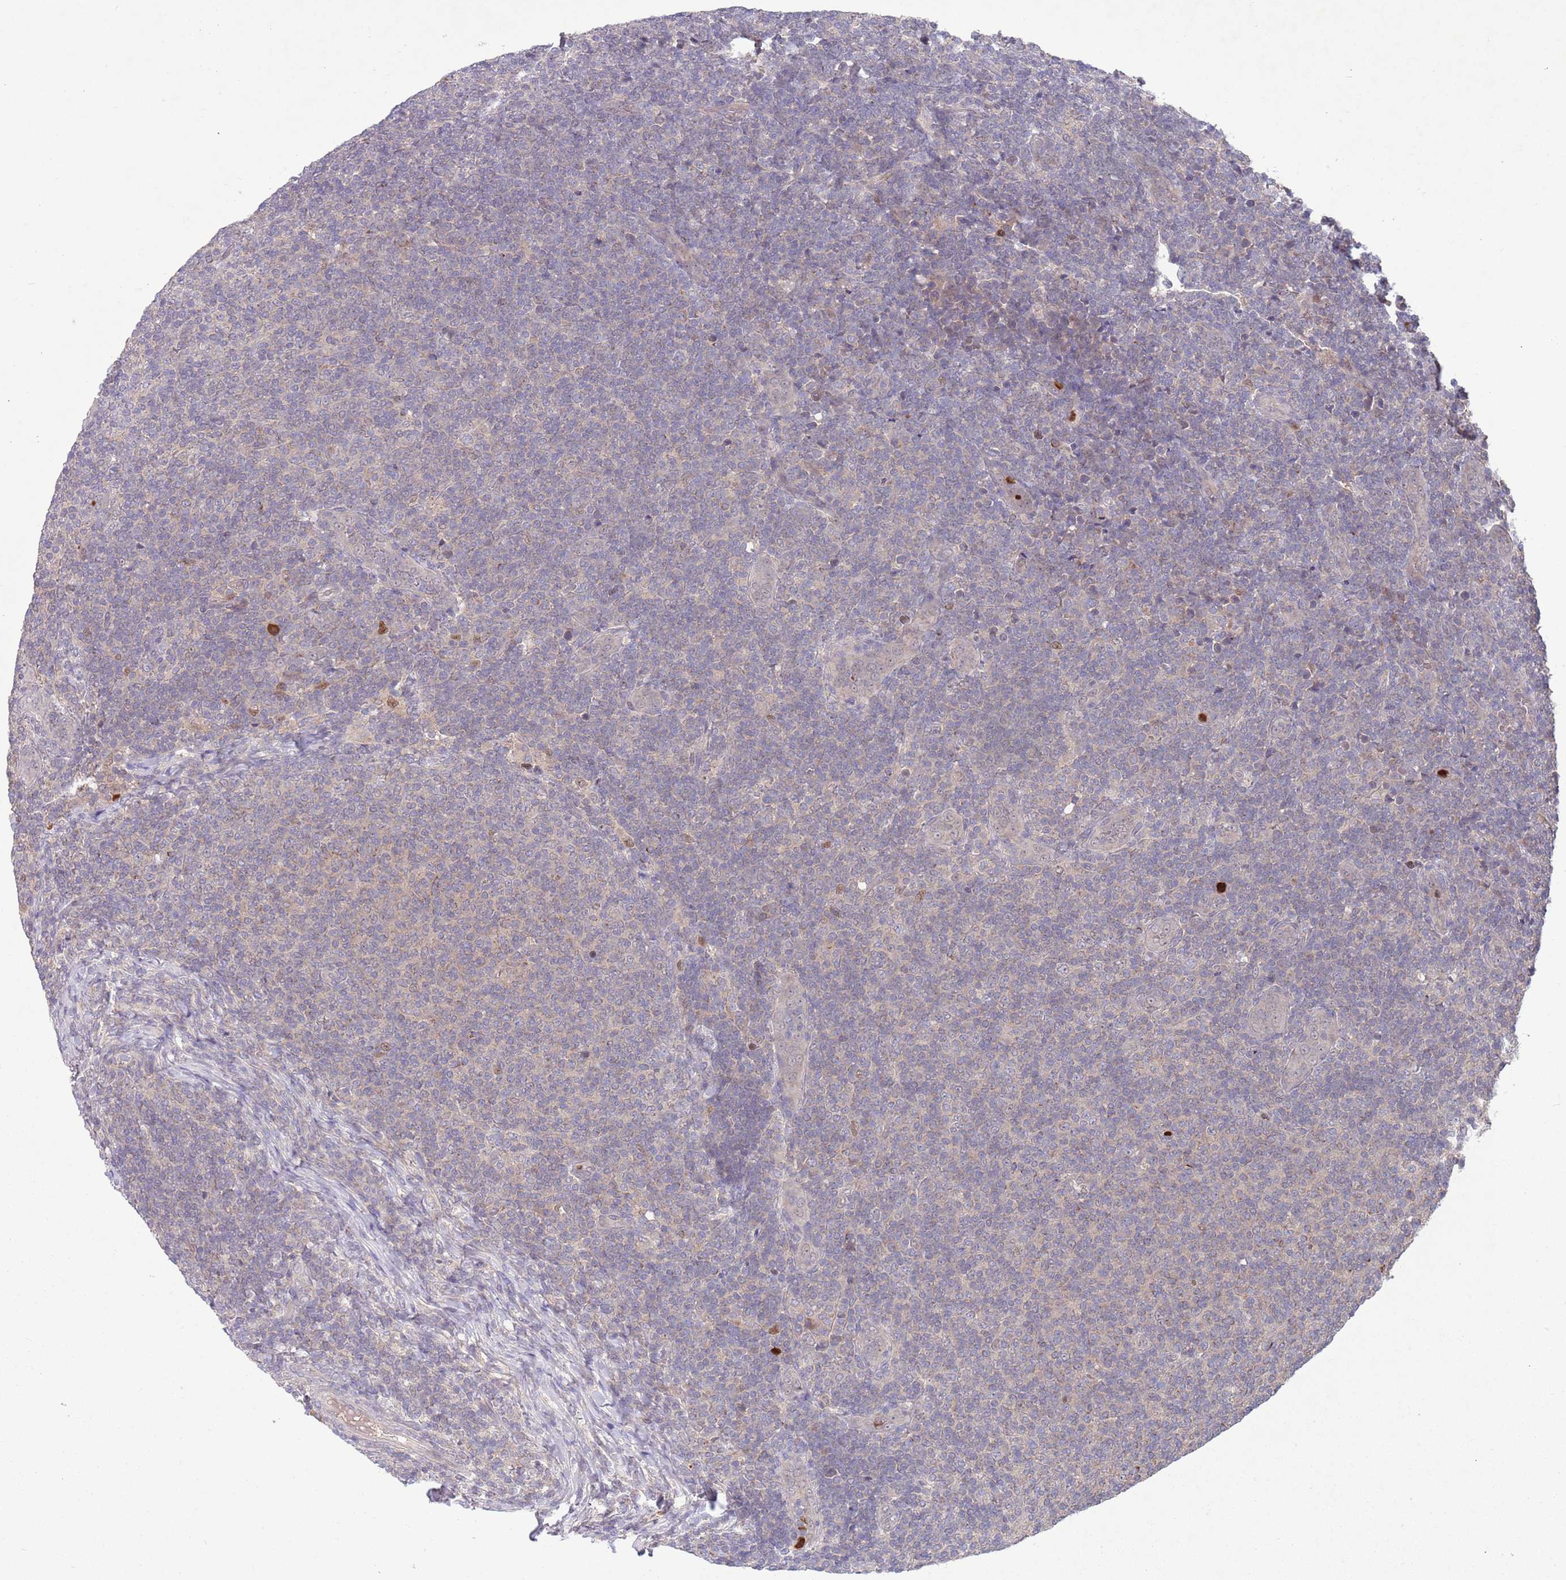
{"staining": {"intensity": "negative", "quantity": "none", "location": "none"}, "tissue": "lymphoma", "cell_type": "Tumor cells", "image_type": "cancer", "snomed": [{"axis": "morphology", "description": "Malignant lymphoma, non-Hodgkin's type, Low grade"}, {"axis": "topography", "description": "Lymph node"}], "caption": "There is no significant staining in tumor cells of malignant lymphoma, non-Hodgkin's type (low-grade).", "gene": "TYW1", "patient": {"sex": "male", "age": 66}}